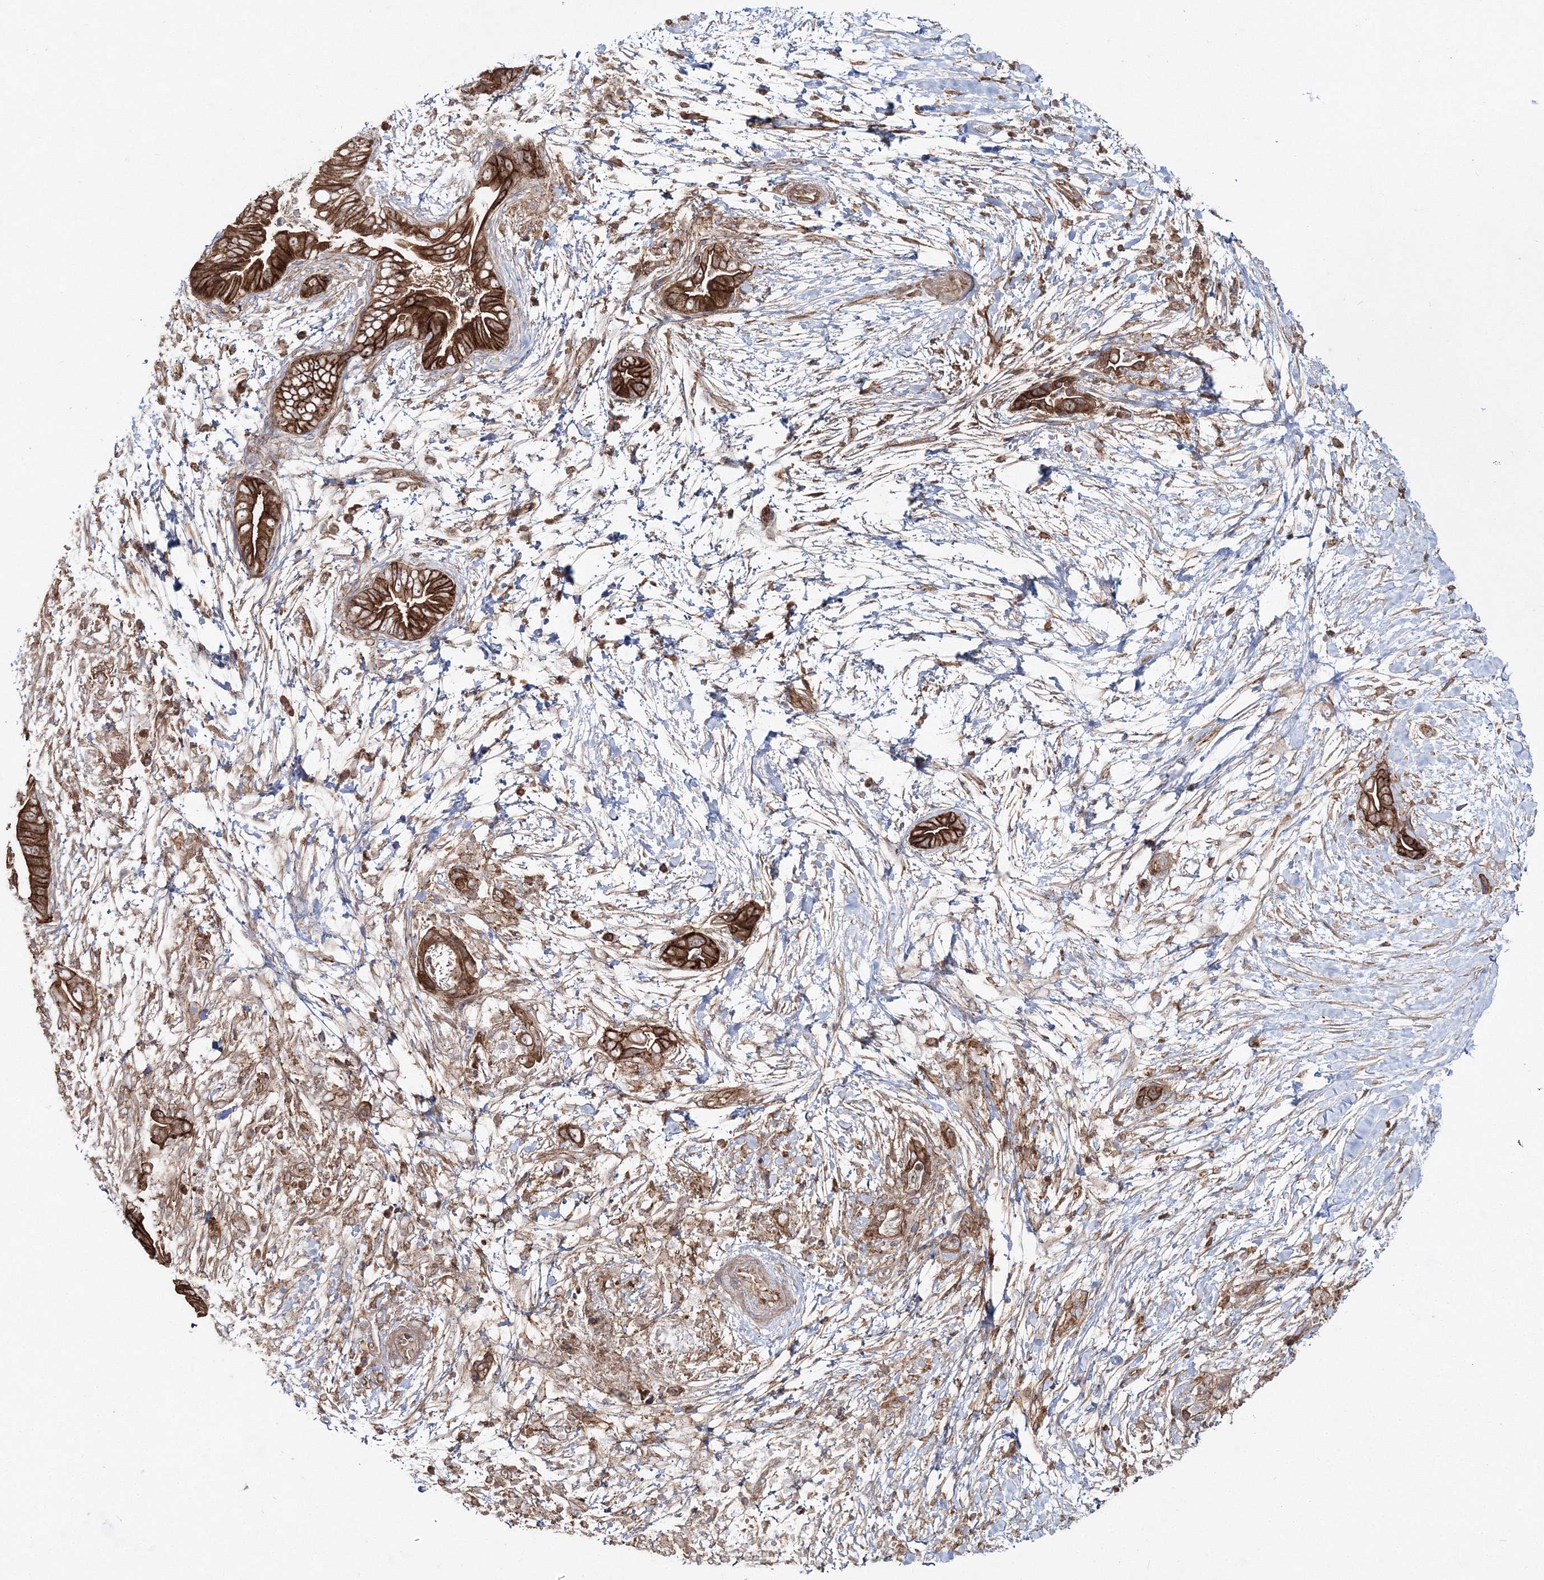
{"staining": {"intensity": "strong", "quantity": ">75%", "location": "cytoplasmic/membranous"}, "tissue": "pancreatic cancer", "cell_type": "Tumor cells", "image_type": "cancer", "snomed": [{"axis": "morphology", "description": "Adenocarcinoma, NOS"}, {"axis": "topography", "description": "Pancreas"}], "caption": "Protein analysis of pancreatic cancer (adenocarcinoma) tissue displays strong cytoplasmic/membranous expression in about >75% of tumor cells. (DAB = brown stain, brightfield microscopy at high magnification).", "gene": "PCBD2", "patient": {"sex": "male", "age": 75}}